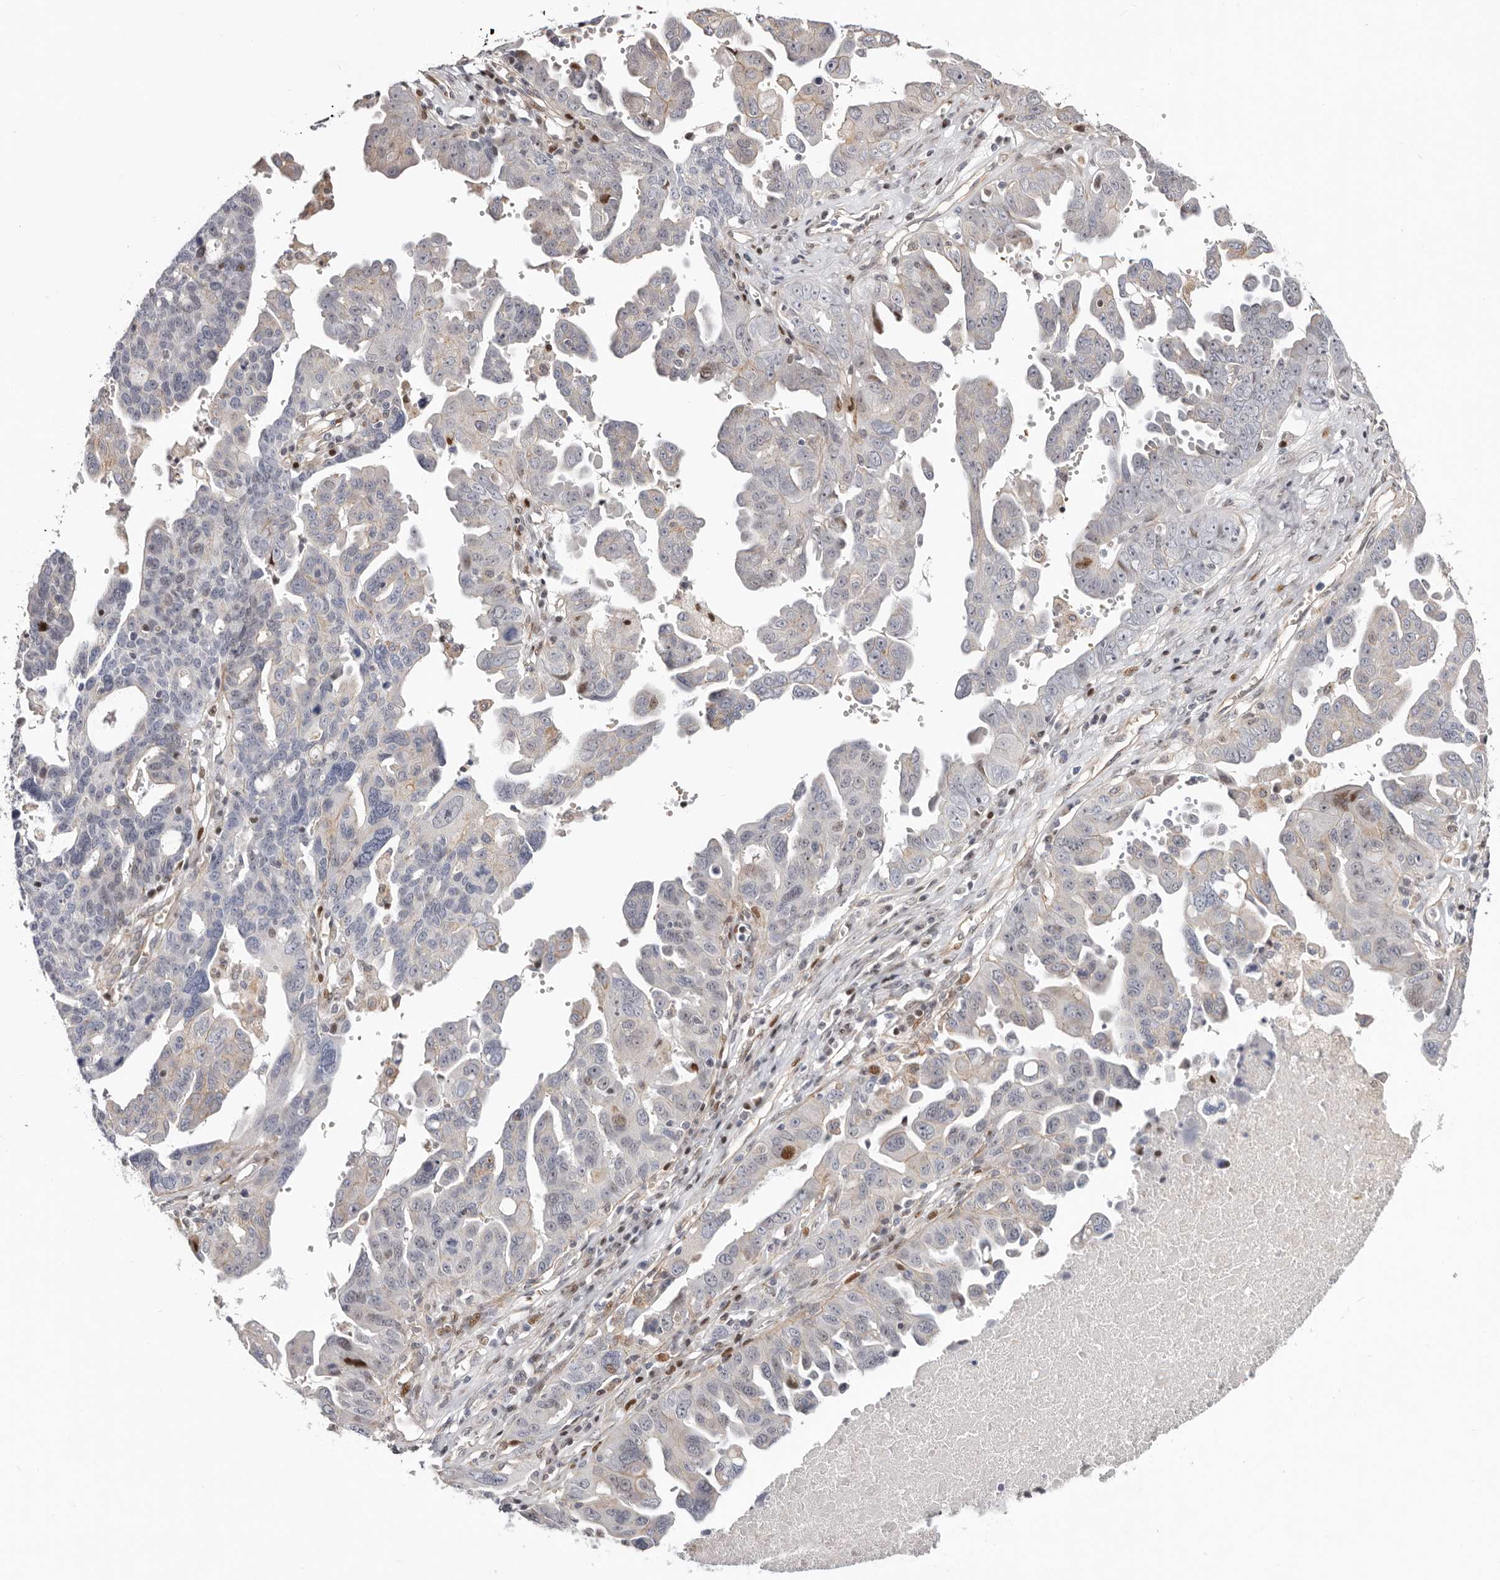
{"staining": {"intensity": "weak", "quantity": "<25%", "location": "cytoplasmic/membranous"}, "tissue": "ovarian cancer", "cell_type": "Tumor cells", "image_type": "cancer", "snomed": [{"axis": "morphology", "description": "Carcinoma, endometroid"}, {"axis": "topography", "description": "Ovary"}], "caption": "The micrograph shows no significant expression in tumor cells of ovarian cancer.", "gene": "EPHX3", "patient": {"sex": "female", "age": 62}}